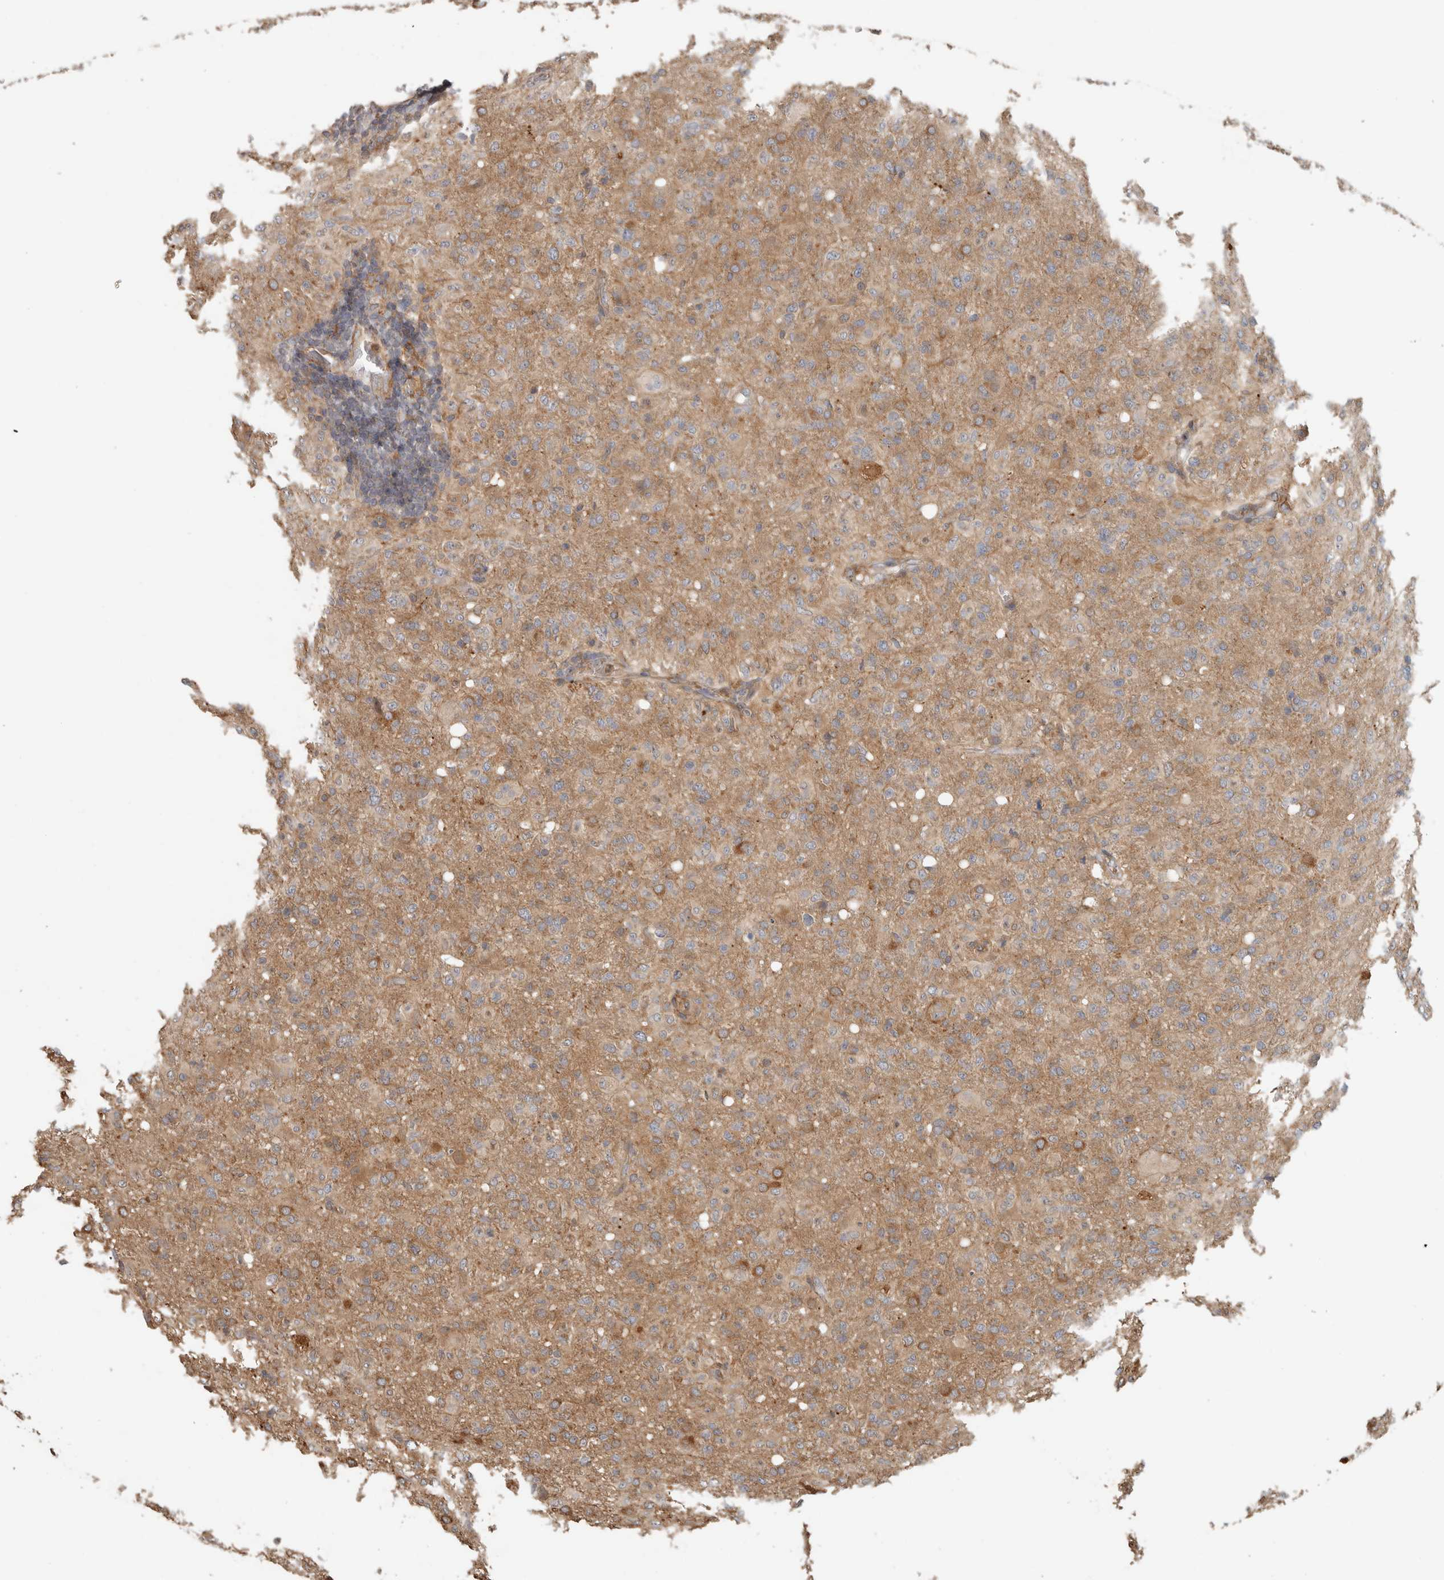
{"staining": {"intensity": "moderate", "quantity": ">75%", "location": "cytoplasmic/membranous"}, "tissue": "glioma", "cell_type": "Tumor cells", "image_type": "cancer", "snomed": [{"axis": "morphology", "description": "Glioma, malignant, High grade"}, {"axis": "topography", "description": "Brain"}], "caption": "Brown immunohistochemical staining in human glioma exhibits moderate cytoplasmic/membranous staining in about >75% of tumor cells.", "gene": "SIPA1L2", "patient": {"sex": "female", "age": 57}}